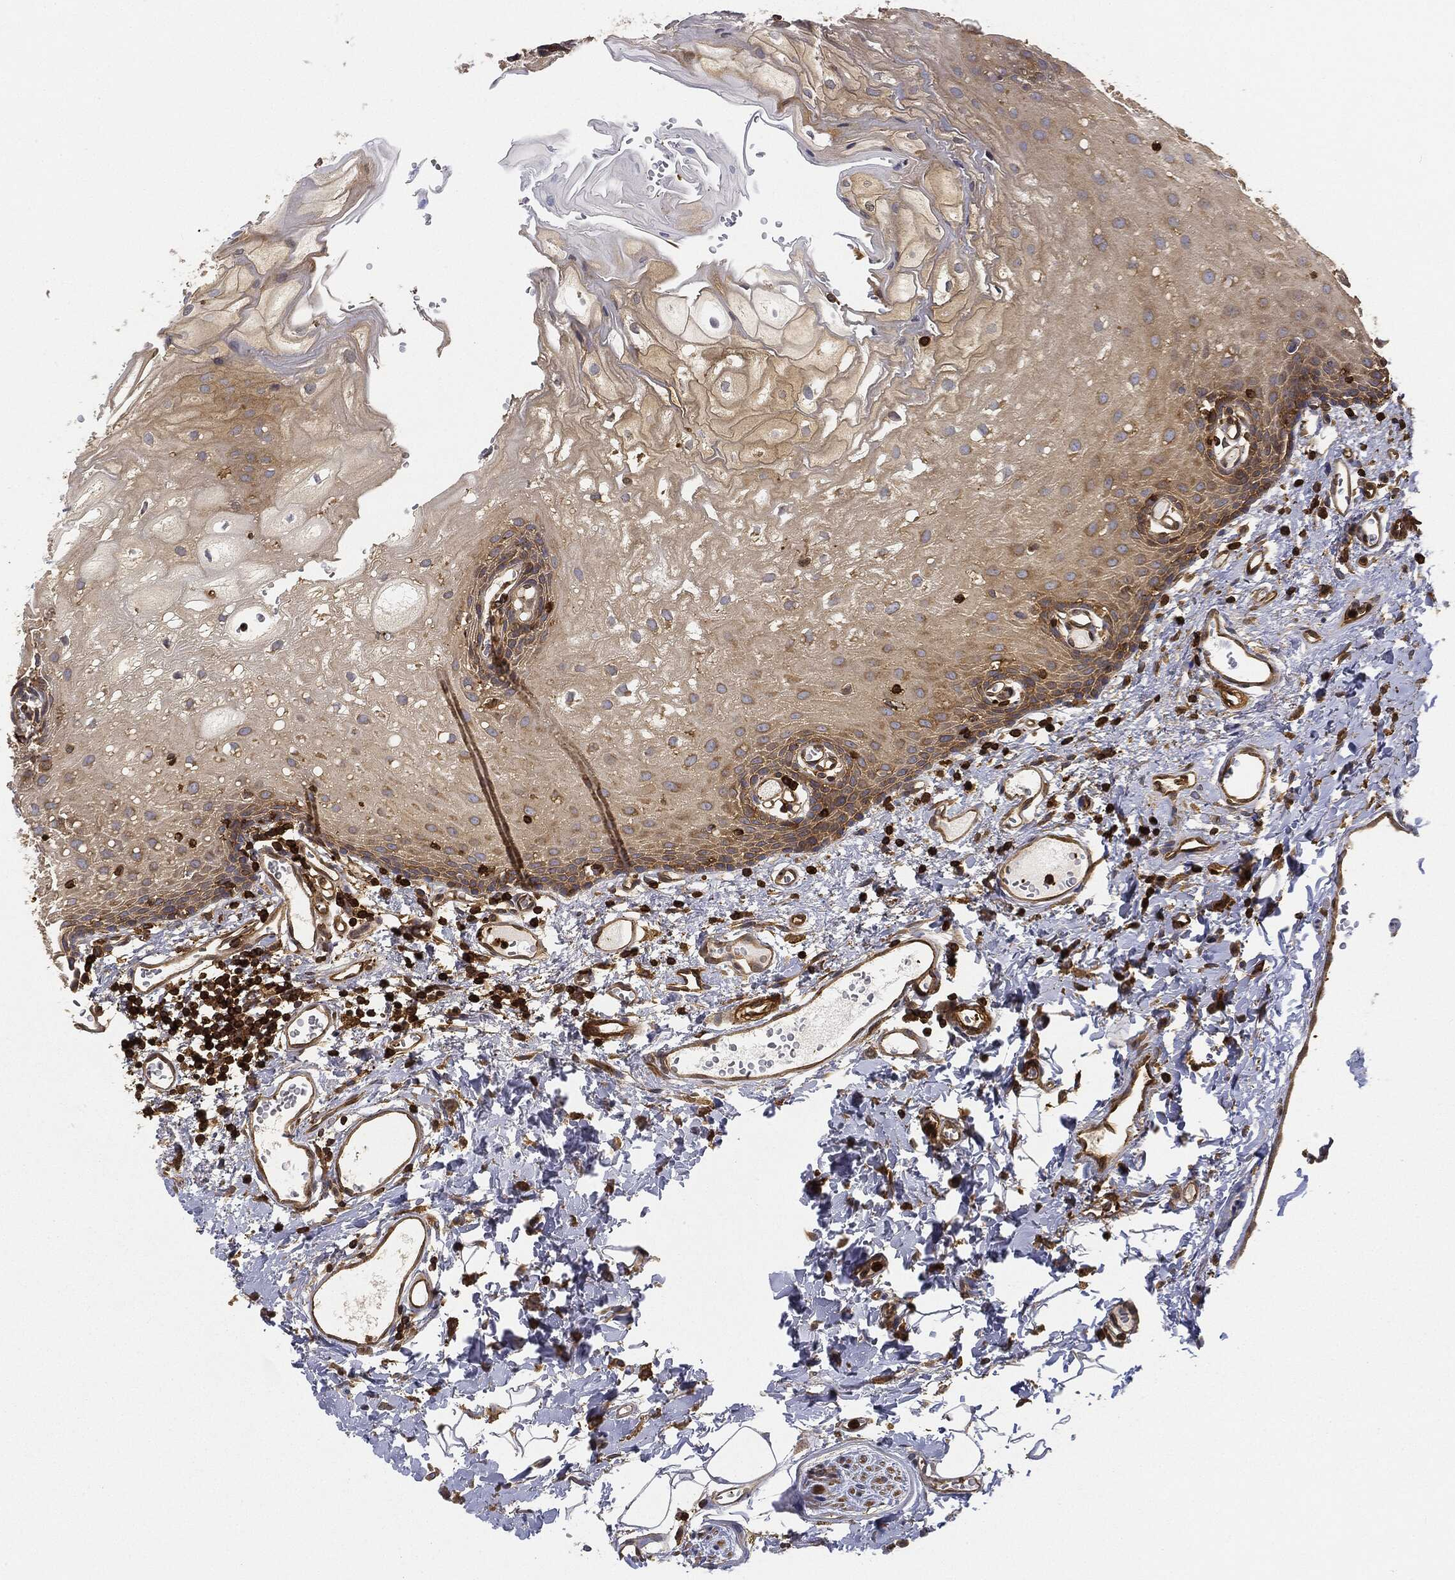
{"staining": {"intensity": "strong", "quantity": "25%-75%", "location": "cytoplasmic/membranous"}, "tissue": "oral mucosa", "cell_type": "Squamous epithelial cells", "image_type": "normal", "snomed": [{"axis": "morphology", "description": "Normal tissue, NOS"}, {"axis": "morphology", "description": "Squamous cell carcinoma, NOS"}, {"axis": "topography", "description": "Oral tissue"}, {"axis": "topography", "description": "Head-Neck"}], "caption": "Approximately 25%-75% of squamous epithelial cells in unremarkable oral mucosa exhibit strong cytoplasmic/membranous protein expression as visualized by brown immunohistochemical staining.", "gene": "WDR1", "patient": {"sex": "female", "age": 70}}